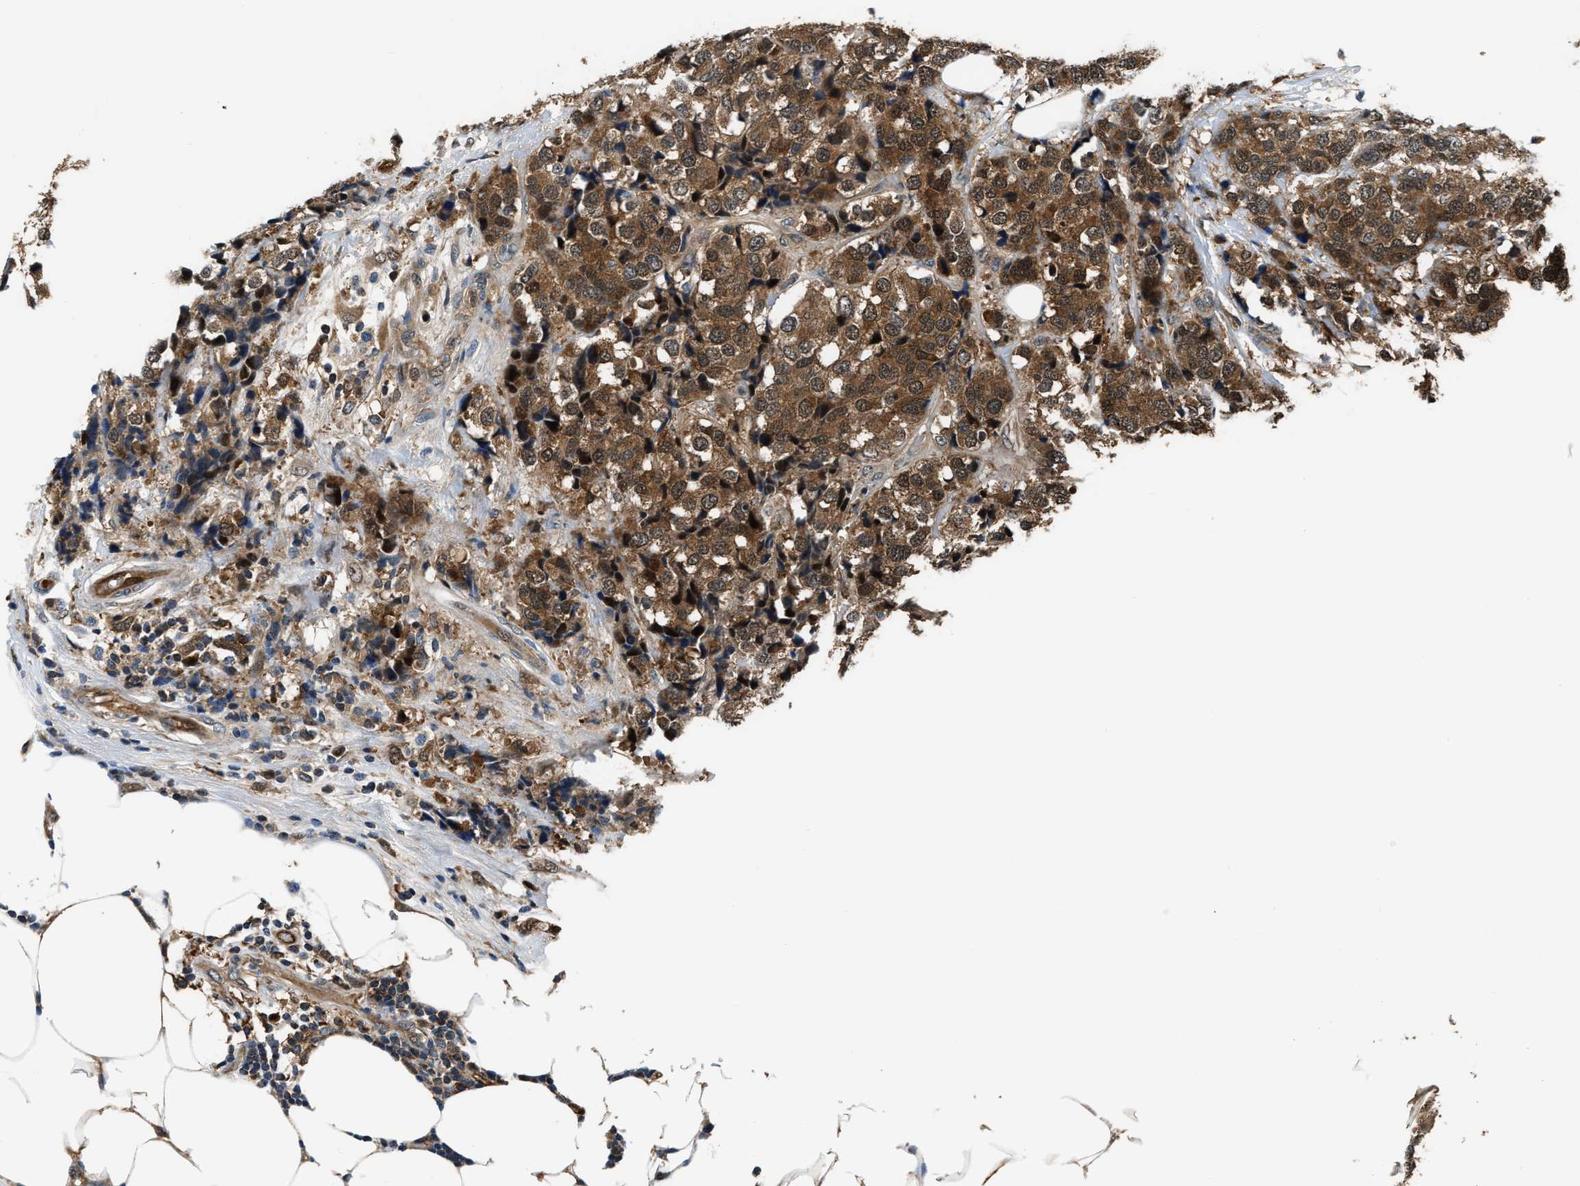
{"staining": {"intensity": "moderate", "quantity": ">75%", "location": "cytoplasmic/membranous"}, "tissue": "breast cancer", "cell_type": "Tumor cells", "image_type": "cancer", "snomed": [{"axis": "morphology", "description": "Lobular carcinoma"}, {"axis": "topography", "description": "Breast"}], "caption": "Immunohistochemical staining of breast cancer (lobular carcinoma) reveals medium levels of moderate cytoplasmic/membranous protein staining in about >75% of tumor cells. The staining was performed using DAB (3,3'-diaminobenzidine), with brown indicating positive protein expression. Nuclei are stained blue with hematoxylin.", "gene": "PPA1", "patient": {"sex": "female", "age": 59}}